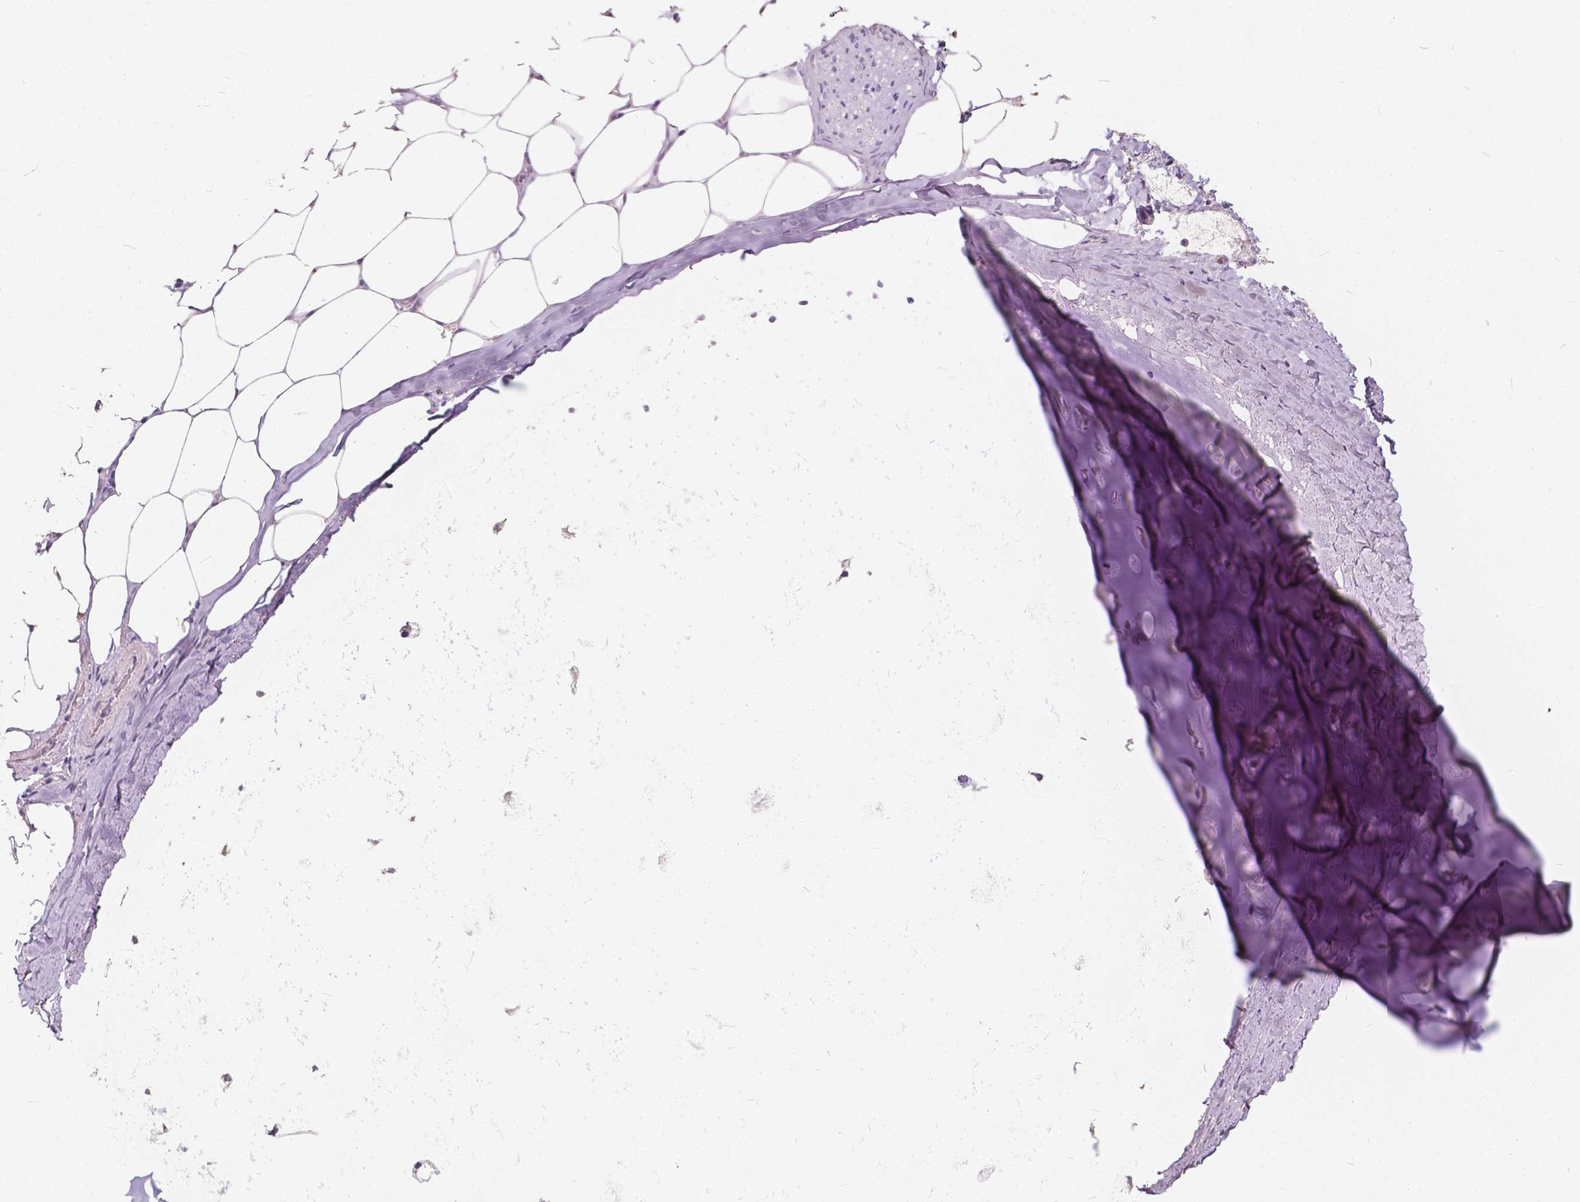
{"staining": {"intensity": "negative", "quantity": "none", "location": "none"}, "tissue": "adipose tissue", "cell_type": "Adipocytes", "image_type": "normal", "snomed": [{"axis": "morphology", "description": "Normal tissue, NOS"}, {"axis": "topography", "description": "Bronchus"}, {"axis": "topography", "description": "Lung"}], "caption": "IHC photomicrograph of unremarkable adipose tissue stained for a protein (brown), which displays no positivity in adipocytes. The staining is performed using DAB brown chromogen with nuclei counter-stained in using hematoxylin.", "gene": "SLC7A8", "patient": {"sex": "female", "age": 57}}